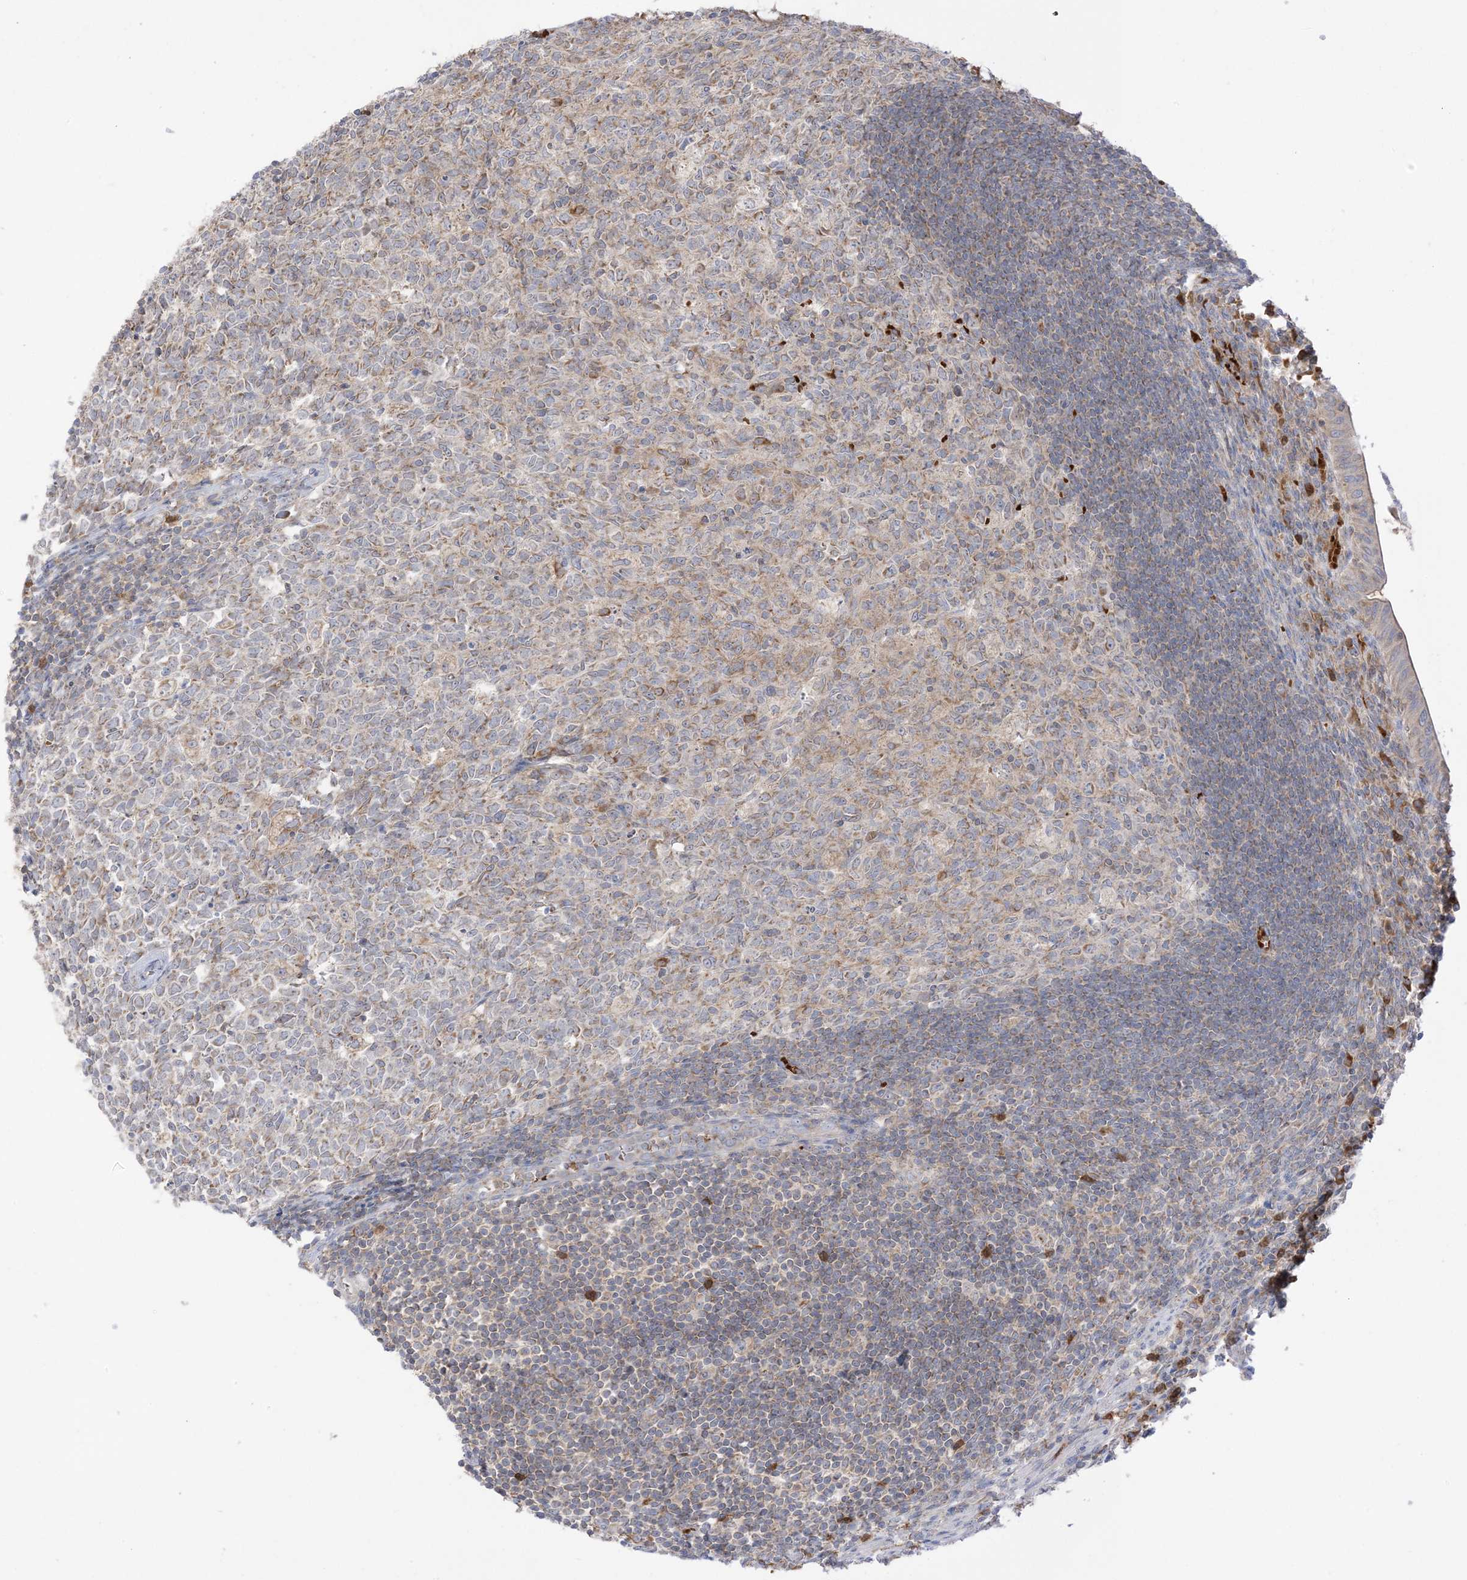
{"staining": {"intensity": "moderate", "quantity": ">75%", "location": "cytoplasmic/membranous"}, "tissue": "appendix", "cell_type": "Glandular cells", "image_type": "normal", "snomed": [{"axis": "morphology", "description": "Normal tissue, NOS"}, {"axis": "topography", "description": "Appendix"}], "caption": "The image exhibits staining of benign appendix, revealing moderate cytoplasmic/membranous protein staining (brown color) within glandular cells. (DAB (3,3'-diaminobenzidine) IHC with brightfield microscopy, high magnification).", "gene": "NPPC", "patient": {"sex": "male", "age": 14}}